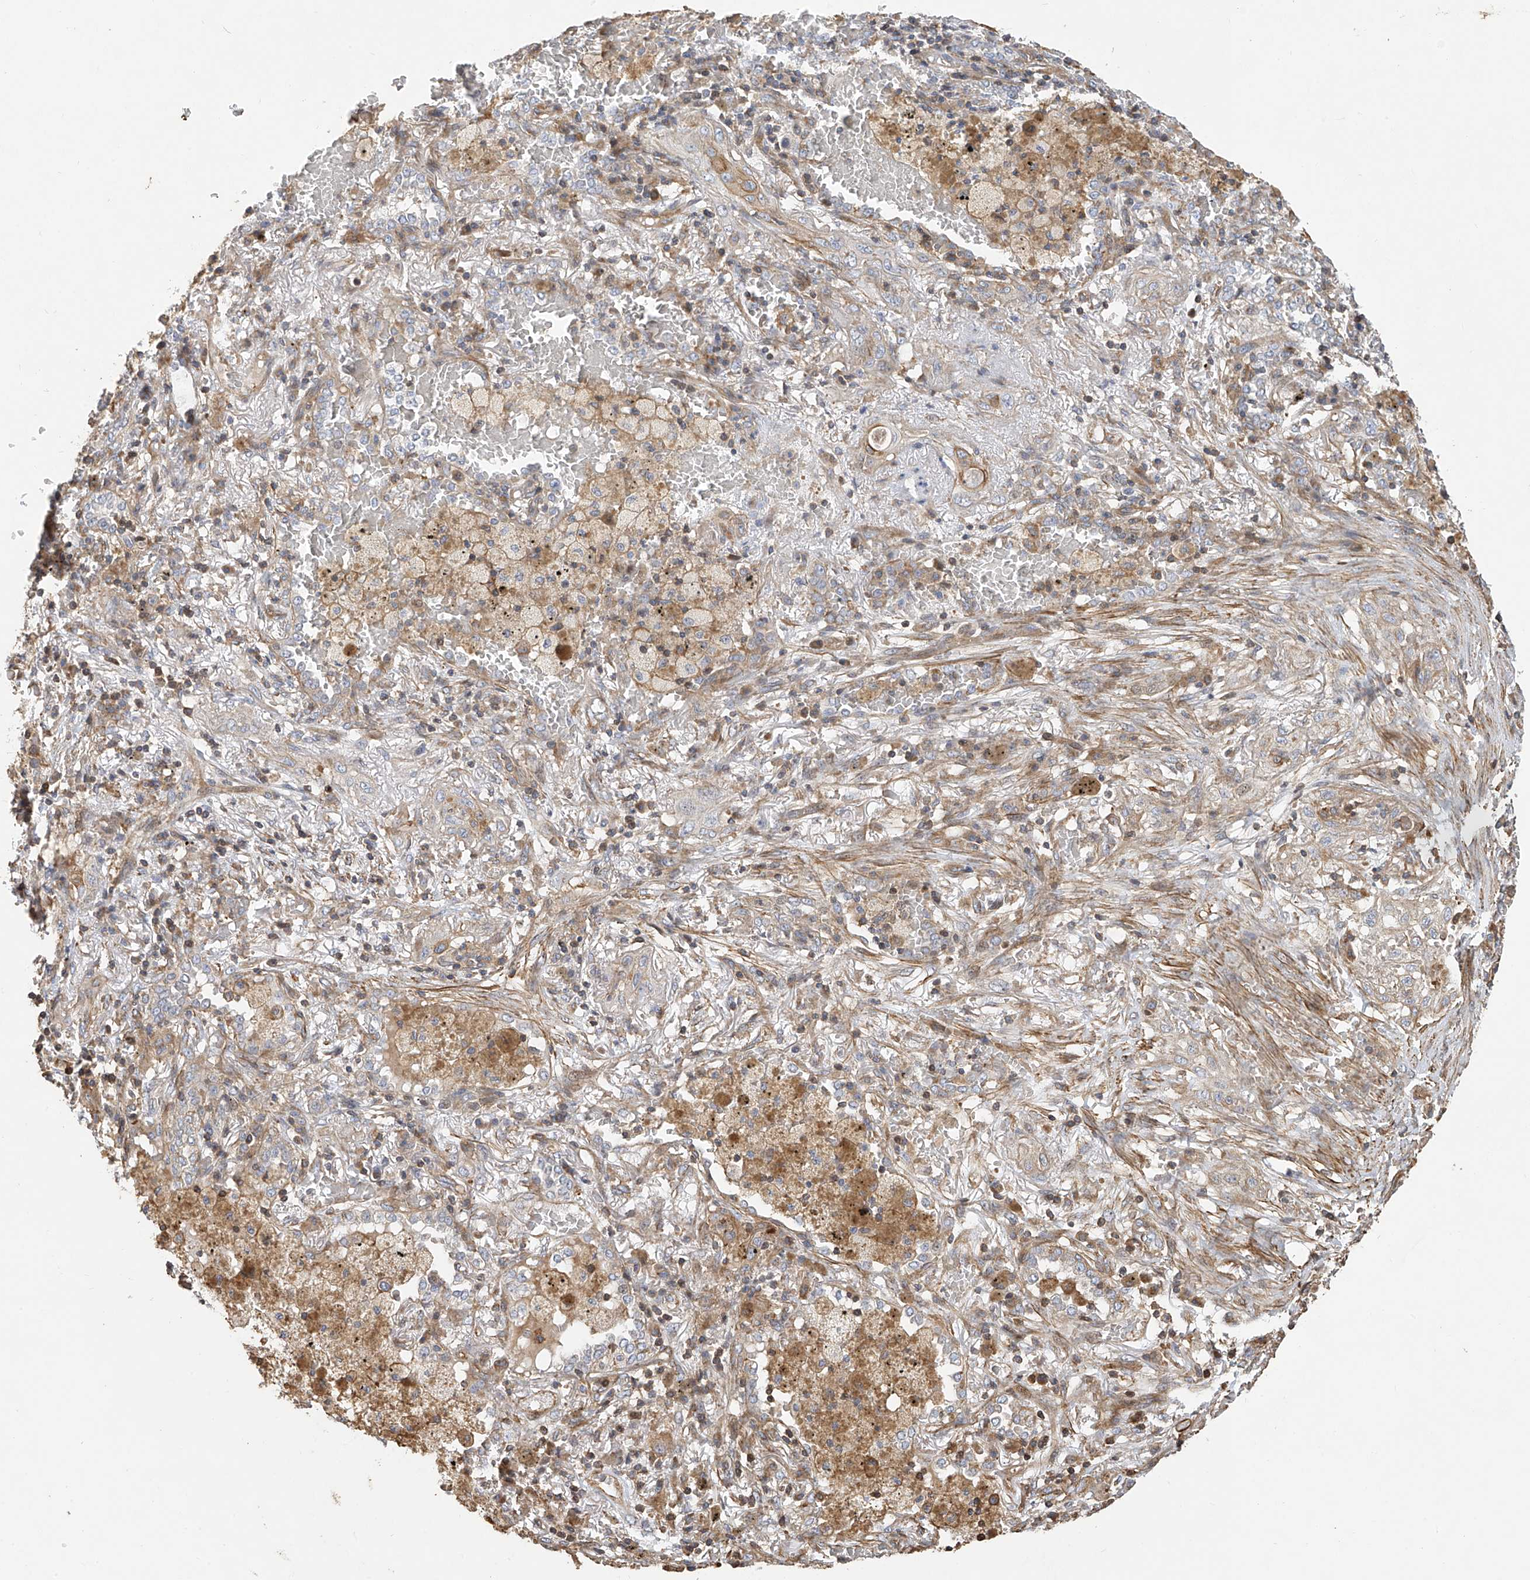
{"staining": {"intensity": "weak", "quantity": "<25%", "location": "cytoplasmic/membranous"}, "tissue": "lung cancer", "cell_type": "Tumor cells", "image_type": "cancer", "snomed": [{"axis": "morphology", "description": "Squamous cell carcinoma, NOS"}, {"axis": "topography", "description": "Lung"}], "caption": "This photomicrograph is of lung squamous cell carcinoma stained with IHC to label a protein in brown with the nuclei are counter-stained blue. There is no expression in tumor cells.", "gene": "SLC43A3", "patient": {"sex": "female", "age": 47}}